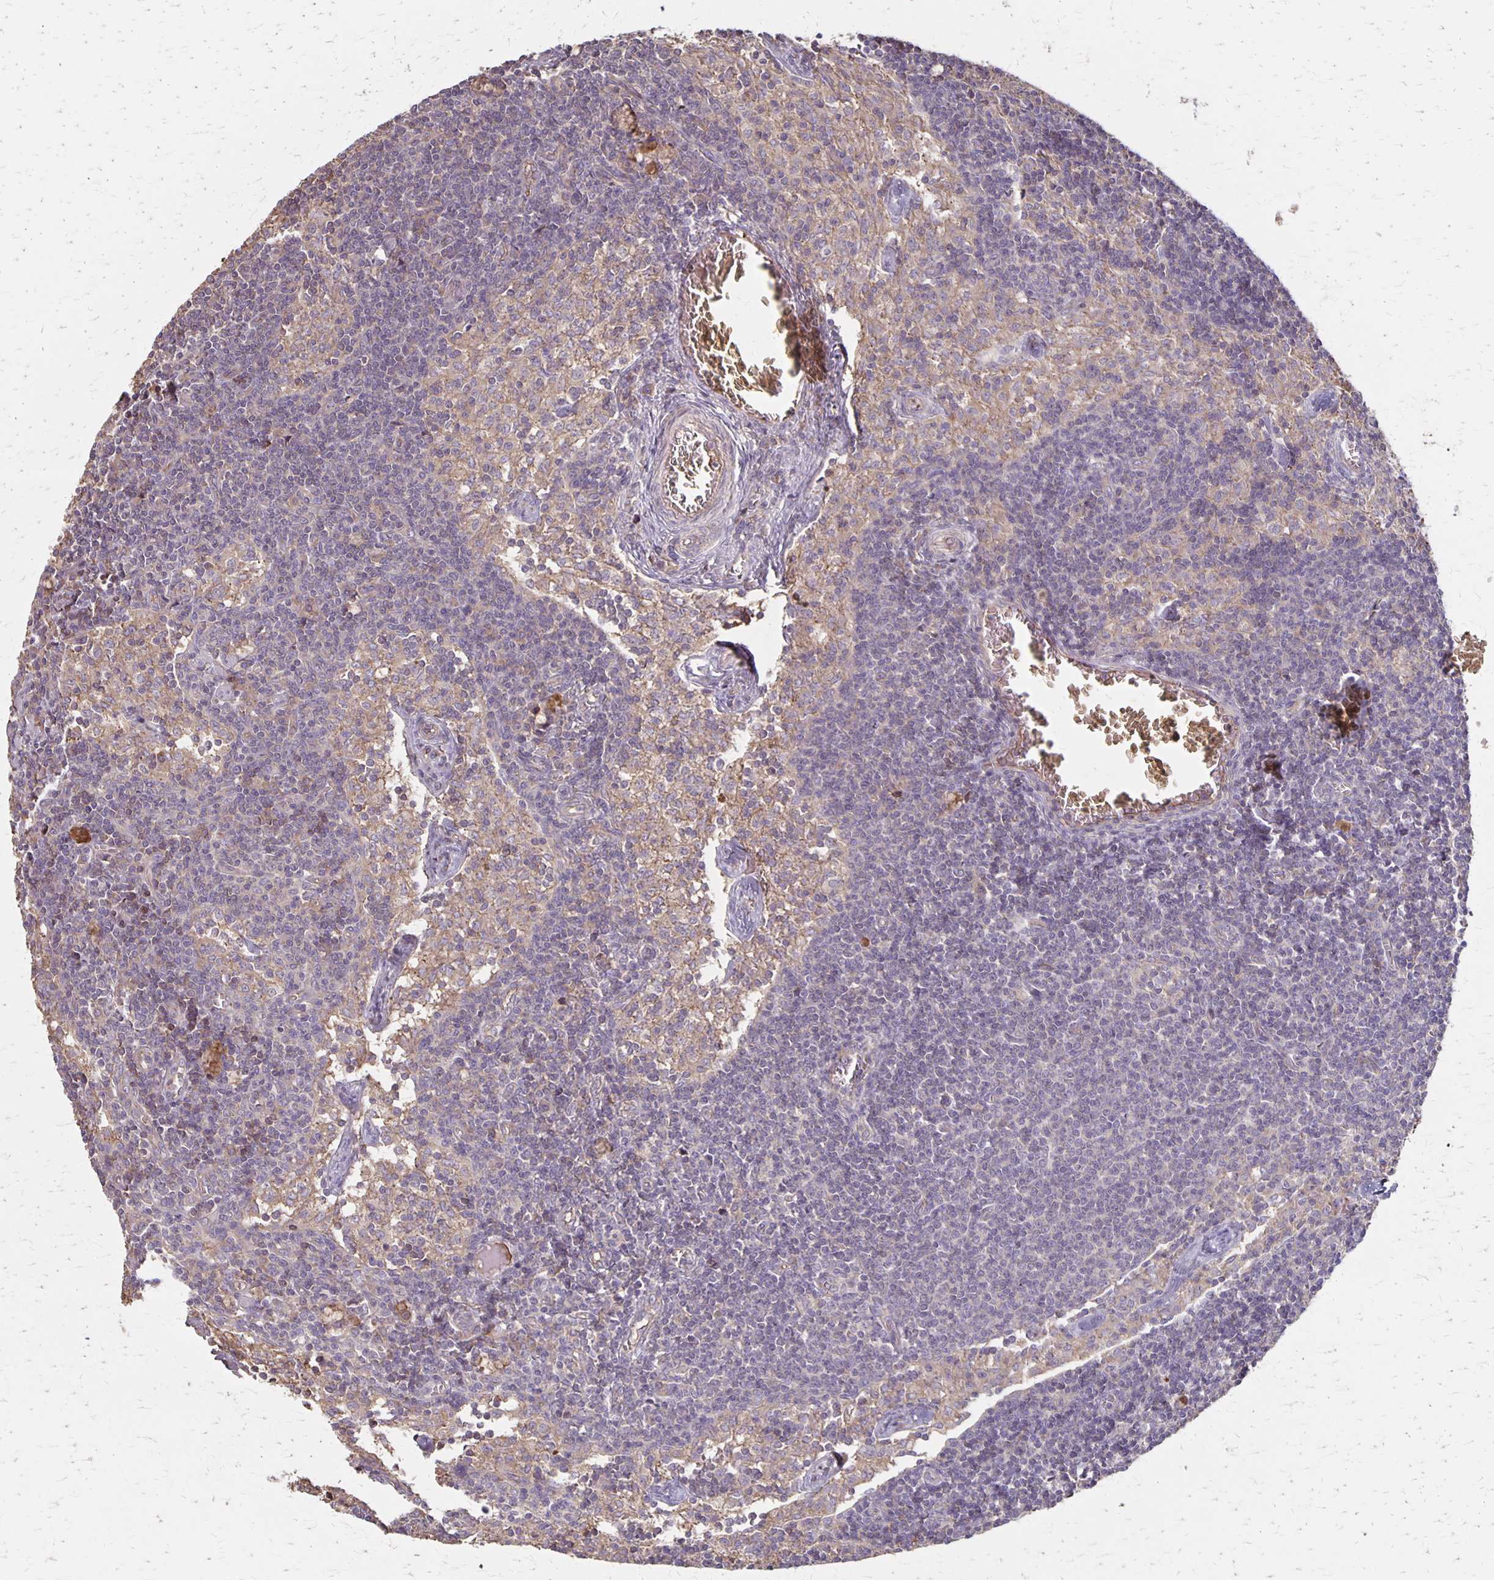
{"staining": {"intensity": "negative", "quantity": "none", "location": "none"}, "tissue": "lymph node", "cell_type": "Germinal center cells", "image_type": "normal", "snomed": [{"axis": "morphology", "description": "Normal tissue, NOS"}, {"axis": "topography", "description": "Lymph node"}], "caption": "A micrograph of lymph node stained for a protein shows no brown staining in germinal center cells. Brightfield microscopy of immunohistochemistry stained with DAB (3,3'-diaminobenzidine) (brown) and hematoxylin (blue), captured at high magnification.", "gene": "PROM2", "patient": {"sex": "female", "age": 31}}